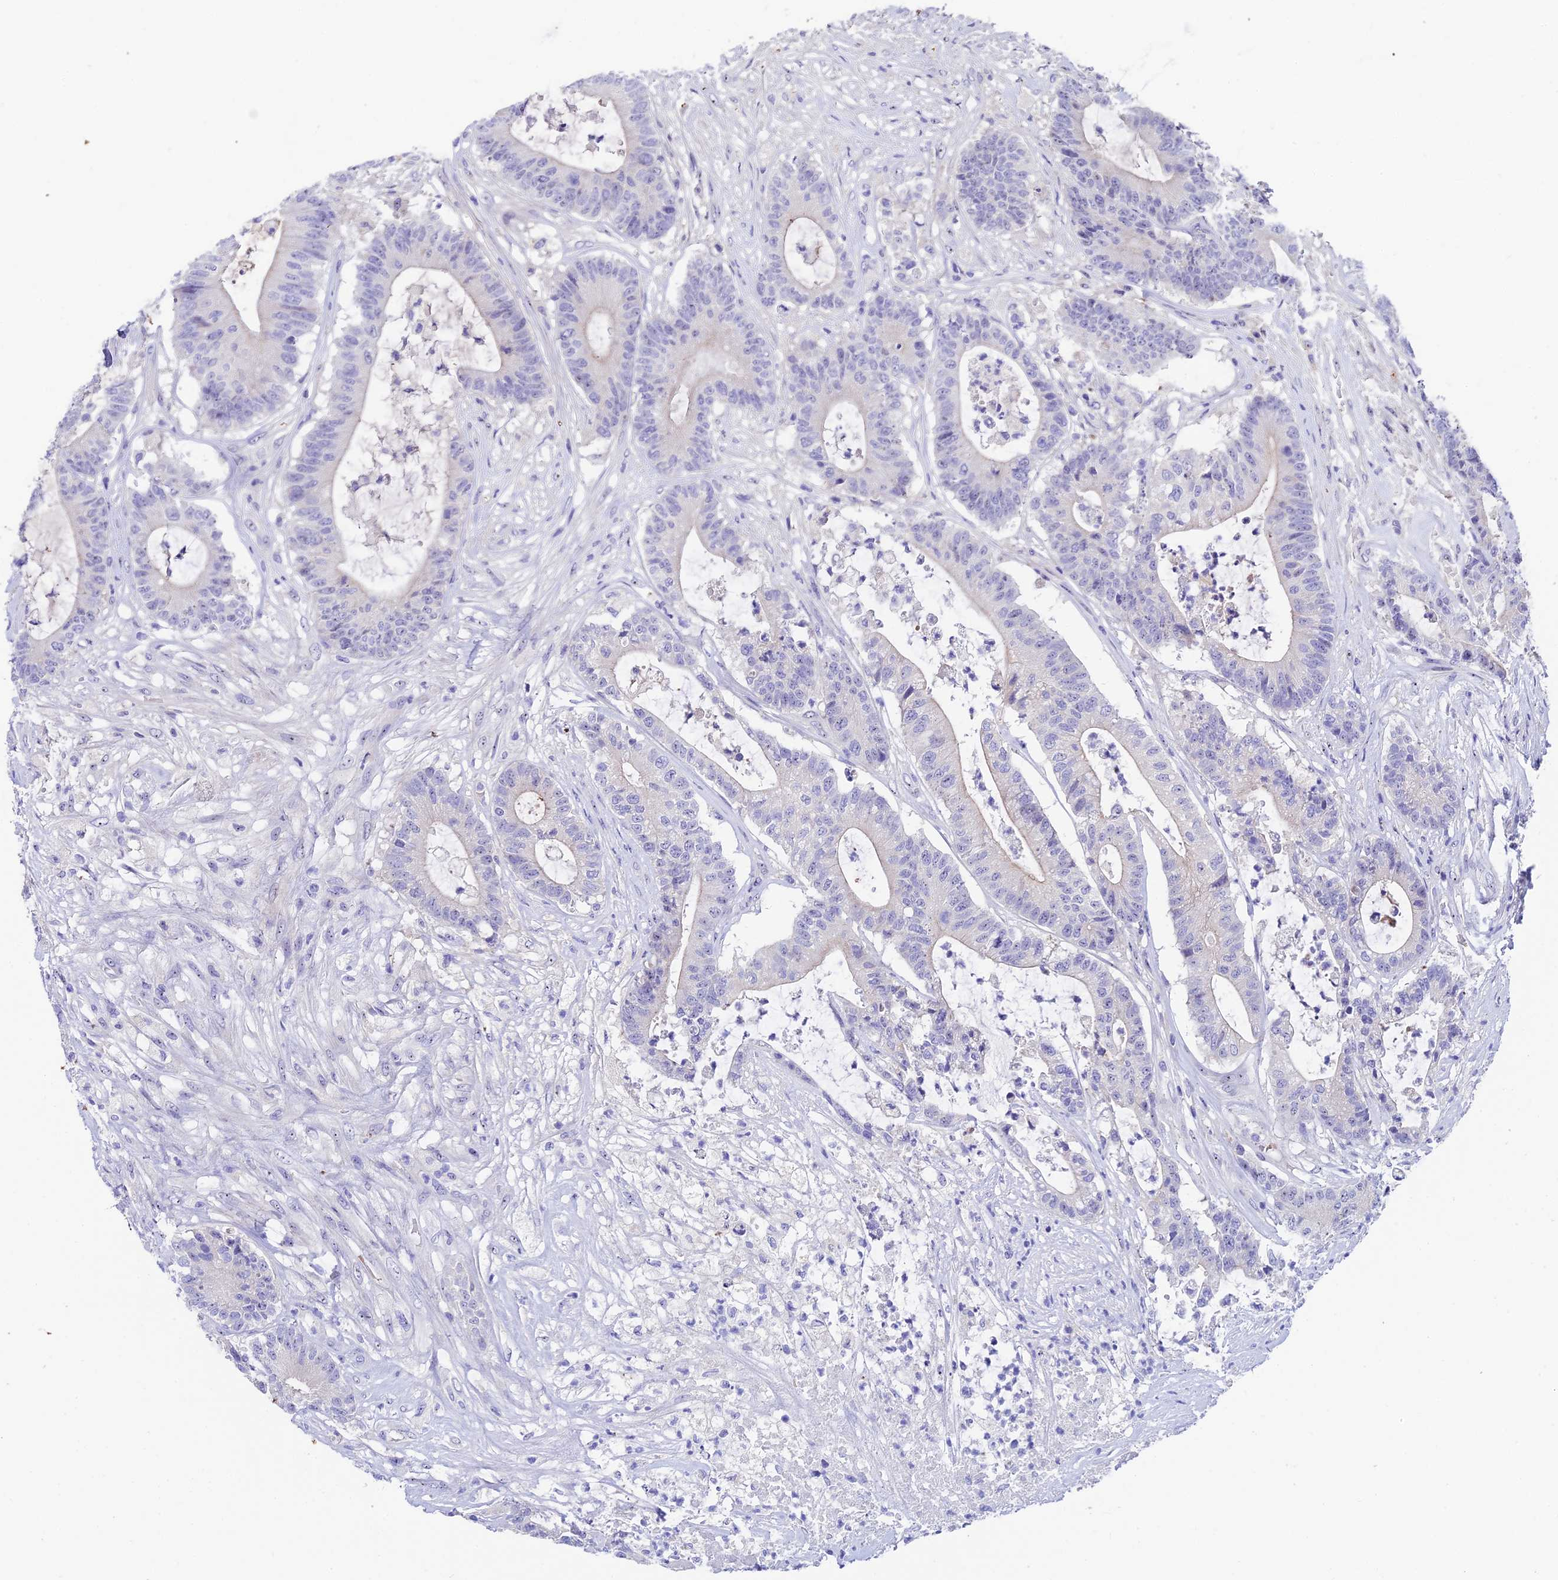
{"staining": {"intensity": "negative", "quantity": "none", "location": "none"}, "tissue": "colorectal cancer", "cell_type": "Tumor cells", "image_type": "cancer", "snomed": [{"axis": "morphology", "description": "Adenocarcinoma, NOS"}, {"axis": "topography", "description": "Colon"}], "caption": "Immunohistochemistry (IHC) image of adenocarcinoma (colorectal) stained for a protein (brown), which exhibits no staining in tumor cells.", "gene": "DUSP29", "patient": {"sex": "female", "age": 84}}